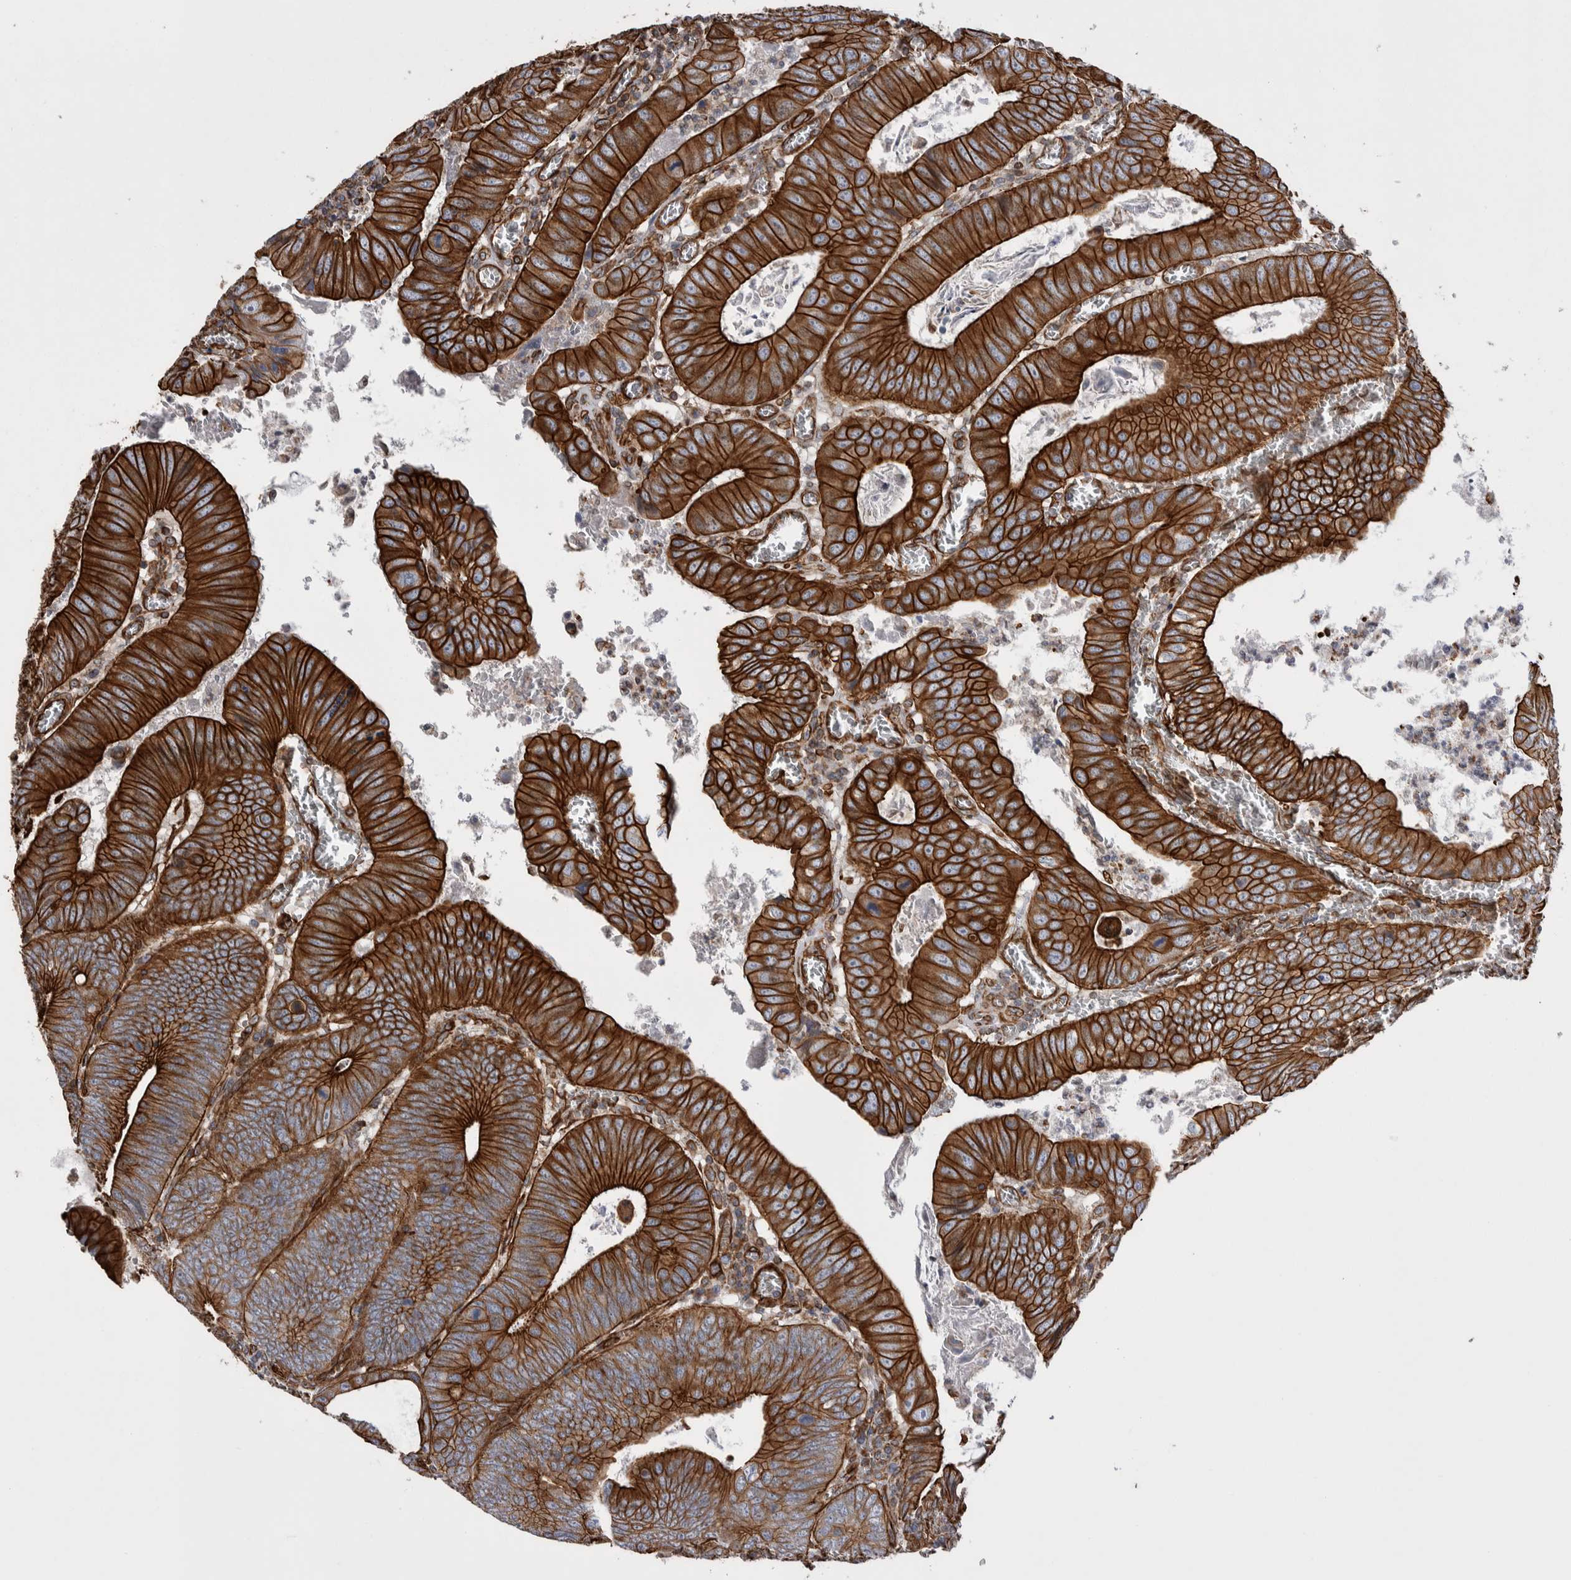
{"staining": {"intensity": "strong", "quantity": ">75%", "location": "cytoplasmic/membranous"}, "tissue": "colorectal cancer", "cell_type": "Tumor cells", "image_type": "cancer", "snomed": [{"axis": "morphology", "description": "Inflammation, NOS"}, {"axis": "morphology", "description": "Adenocarcinoma, NOS"}, {"axis": "topography", "description": "Colon"}], "caption": "IHC histopathology image of human adenocarcinoma (colorectal) stained for a protein (brown), which demonstrates high levels of strong cytoplasmic/membranous staining in approximately >75% of tumor cells.", "gene": "KIF12", "patient": {"sex": "male", "age": 72}}